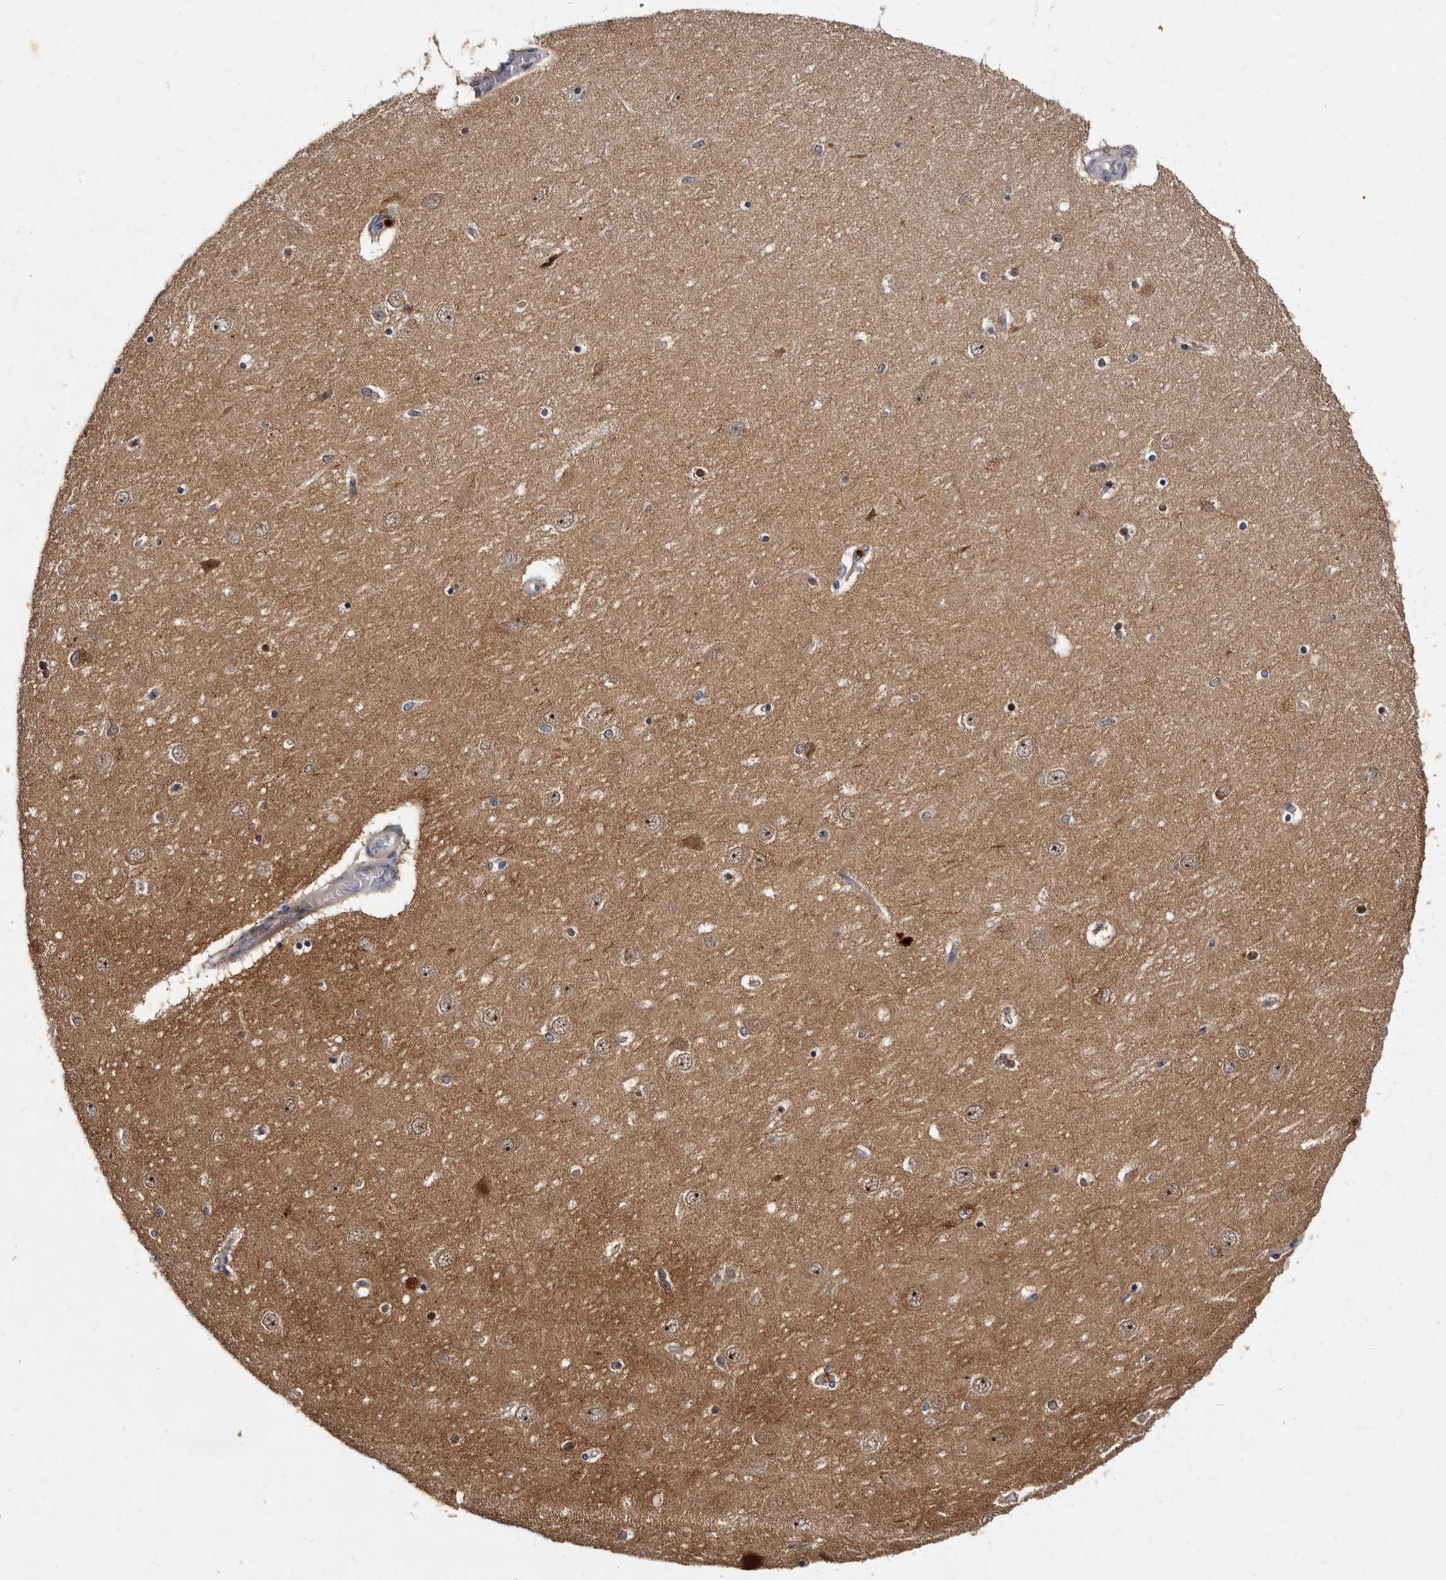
{"staining": {"intensity": "weak", "quantity": "<25%", "location": "cytoplasmic/membranous"}, "tissue": "hippocampus", "cell_type": "Glial cells", "image_type": "normal", "snomed": [{"axis": "morphology", "description": "Normal tissue, NOS"}, {"axis": "topography", "description": "Hippocampus"}], "caption": "Immunohistochemistry image of benign hippocampus: human hippocampus stained with DAB (3,3'-diaminobenzidine) demonstrates no significant protein positivity in glial cells. (Brightfield microscopy of DAB (3,3'-diaminobenzidine) immunohistochemistry (IHC) at high magnification).", "gene": "LANCL2", "patient": {"sex": "female", "age": 54}}